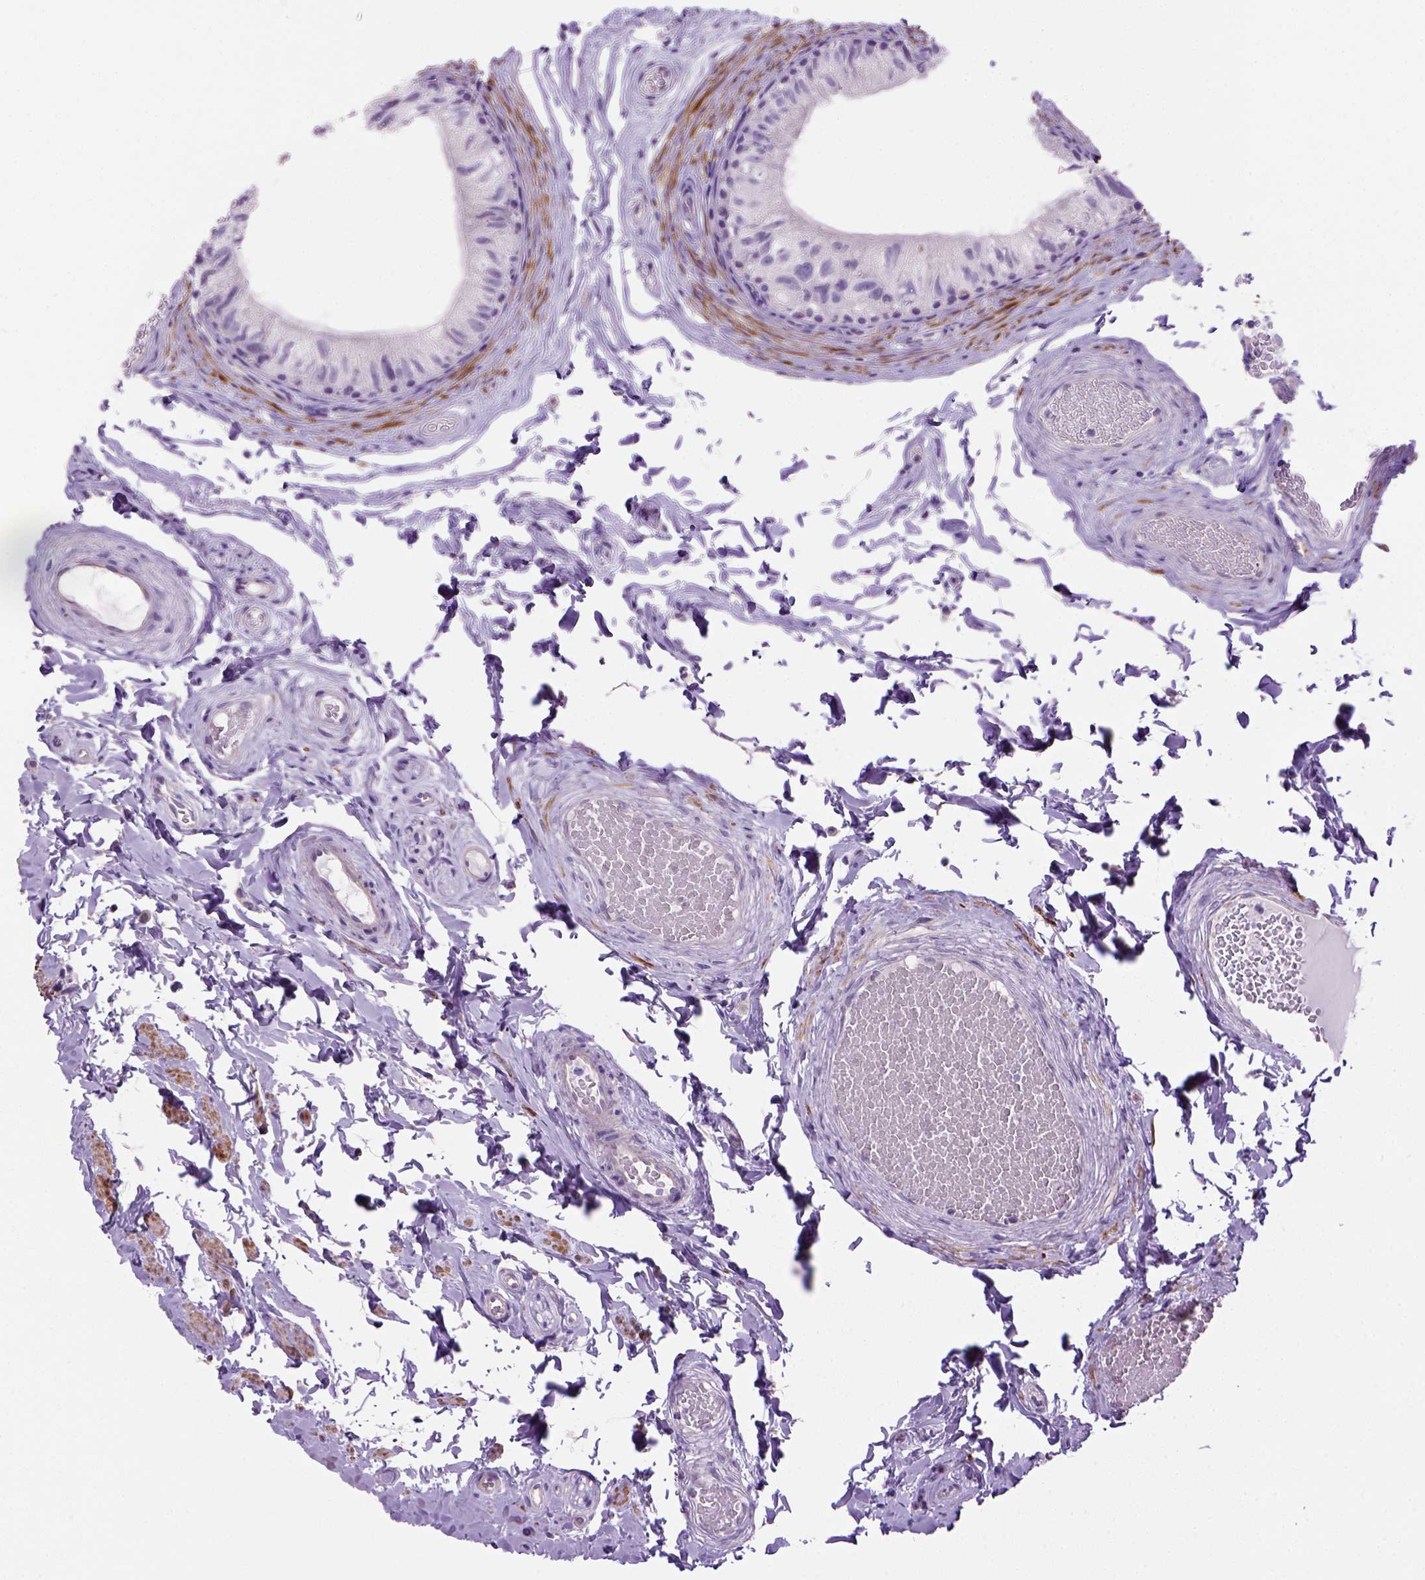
{"staining": {"intensity": "negative", "quantity": "none", "location": "none"}, "tissue": "epididymis", "cell_type": "Glandular cells", "image_type": "normal", "snomed": [{"axis": "morphology", "description": "Normal tissue, NOS"}, {"axis": "topography", "description": "Epididymis"}], "caption": "DAB immunohistochemical staining of unremarkable human epididymis displays no significant staining in glandular cells. The staining was performed using DAB to visualize the protein expression in brown, while the nuclei were stained in blue with hematoxylin (Magnification: 20x).", "gene": "ARHGEF33", "patient": {"sex": "male", "age": 45}}